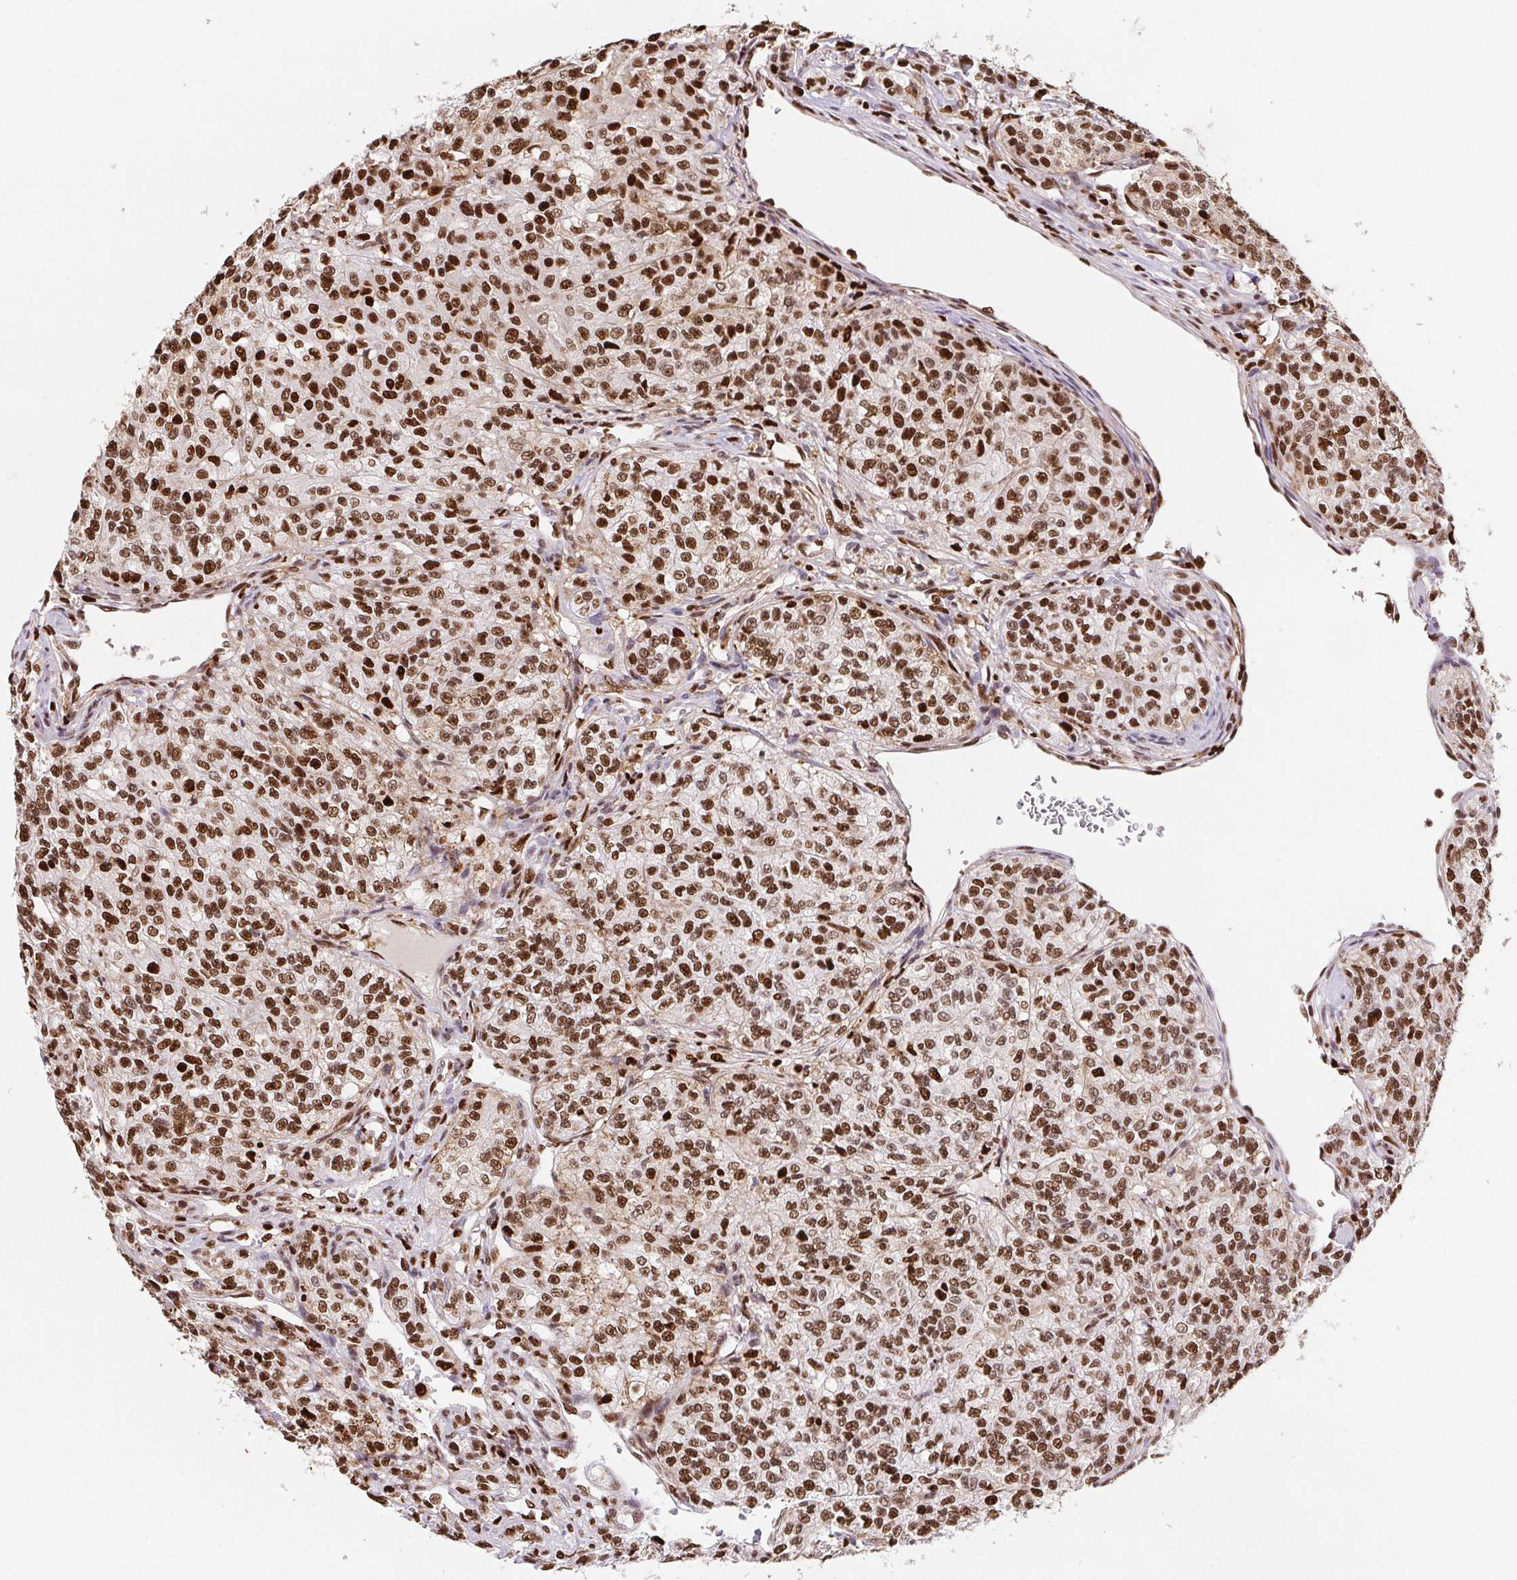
{"staining": {"intensity": "strong", "quantity": ">75%", "location": "nuclear"}, "tissue": "renal cancer", "cell_type": "Tumor cells", "image_type": "cancer", "snomed": [{"axis": "morphology", "description": "Adenocarcinoma, NOS"}, {"axis": "topography", "description": "Kidney"}], "caption": "Protein staining of renal cancer (adenocarcinoma) tissue reveals strong nuclear expression in about >75% of tumor cells. (DAB IHC, brown staining for protein, blue staining for nuclei).", "gene": "SET", "patient": {"sex": "female", "age": 63}}